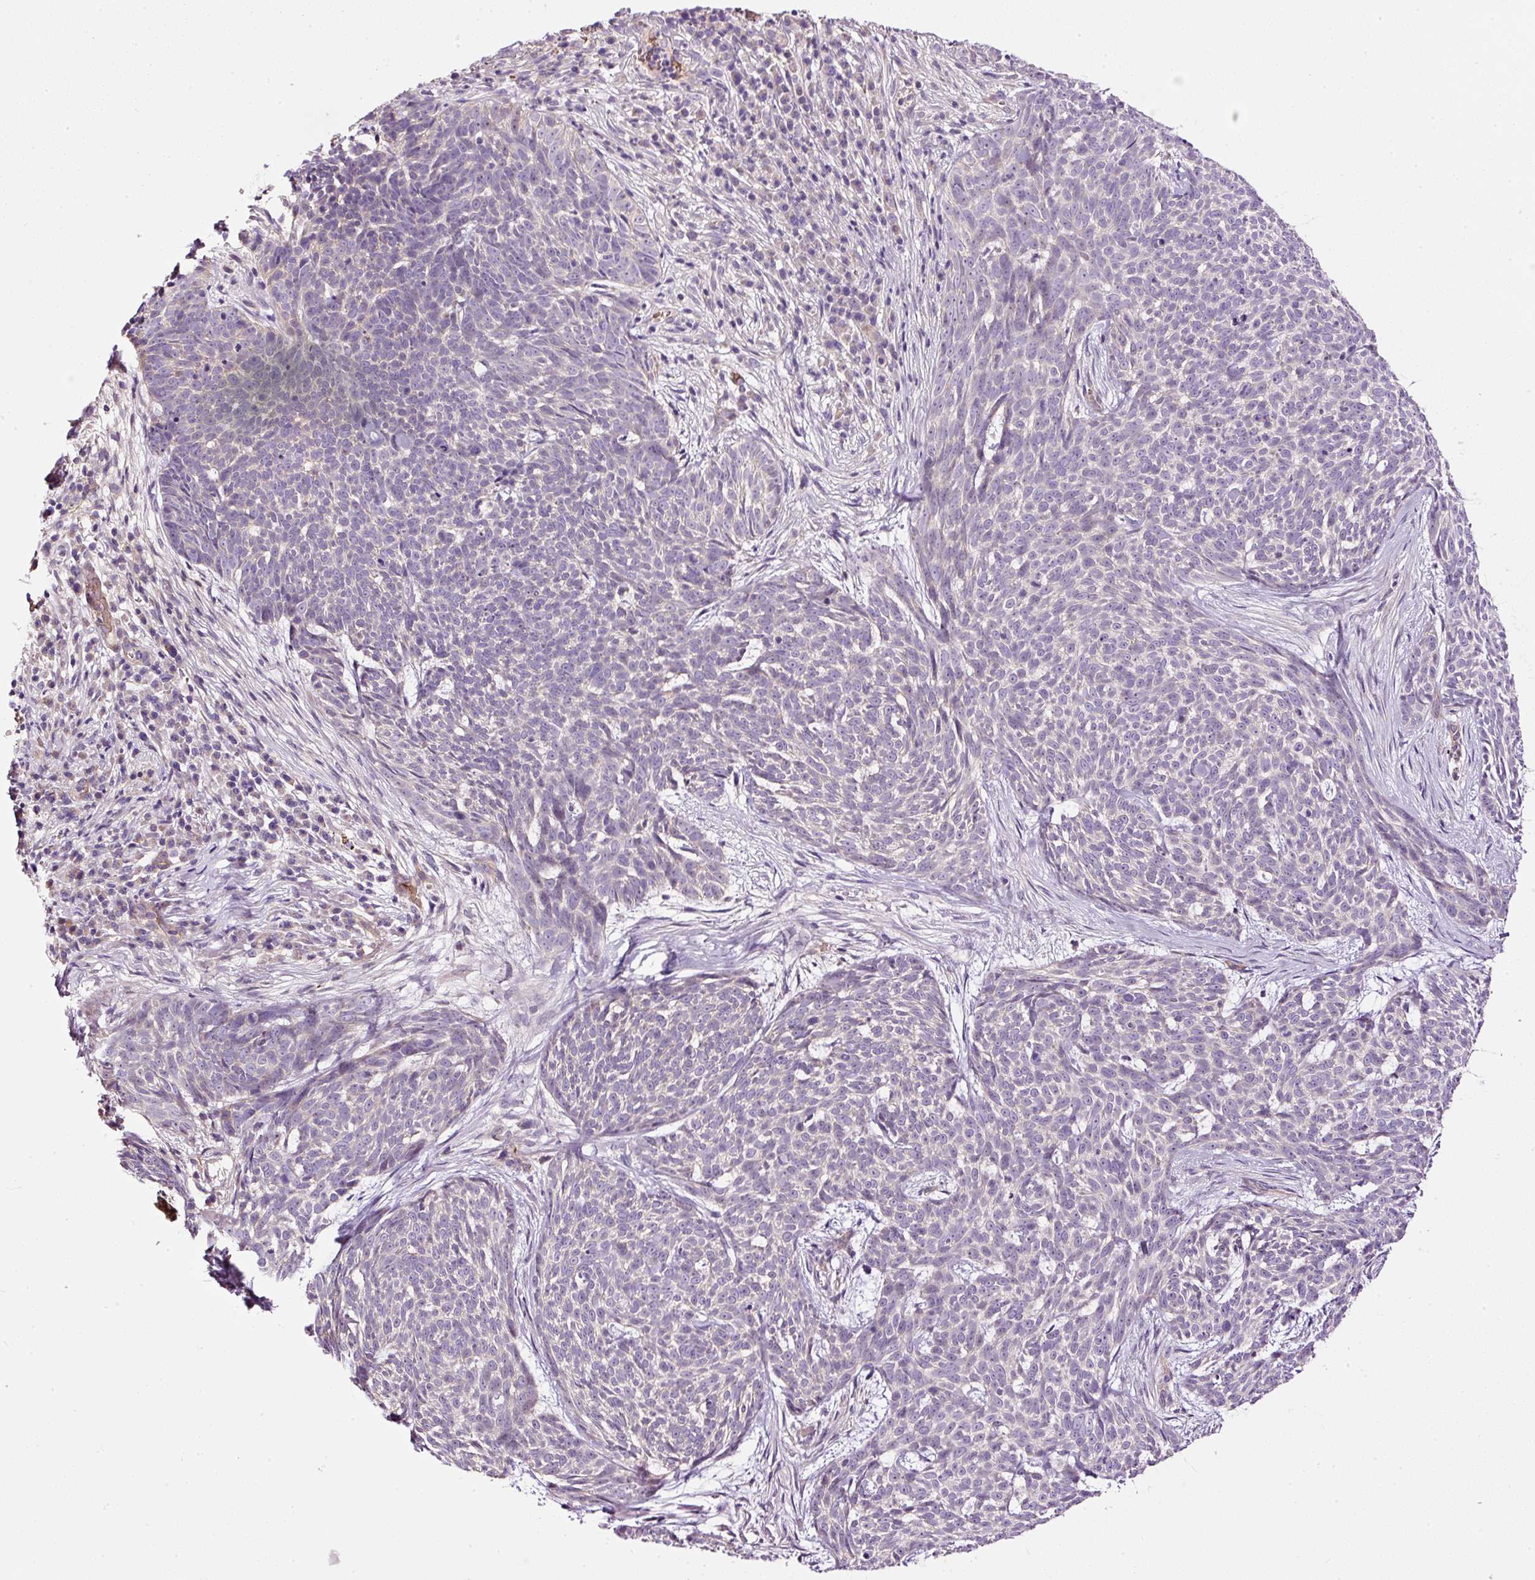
{"staining": {"intensity": "negative", "quantity": "none", "location": "none"}, "tissue": "skin cancer", "cell_type": "Tumor cells", "image_type": "cancer", "snomed": [{"axis": "morphology", "description": "Basal cell carcinoma"}, {"axis": "topography", "description": "Skin"}], "caption": "This is an immunohistochemistry micrograph of human basal cell carcinoma (skin). There is no expression in tumor cells.", "gene": "USHBP1", "patient": {"sex": "female", "age": 93}}